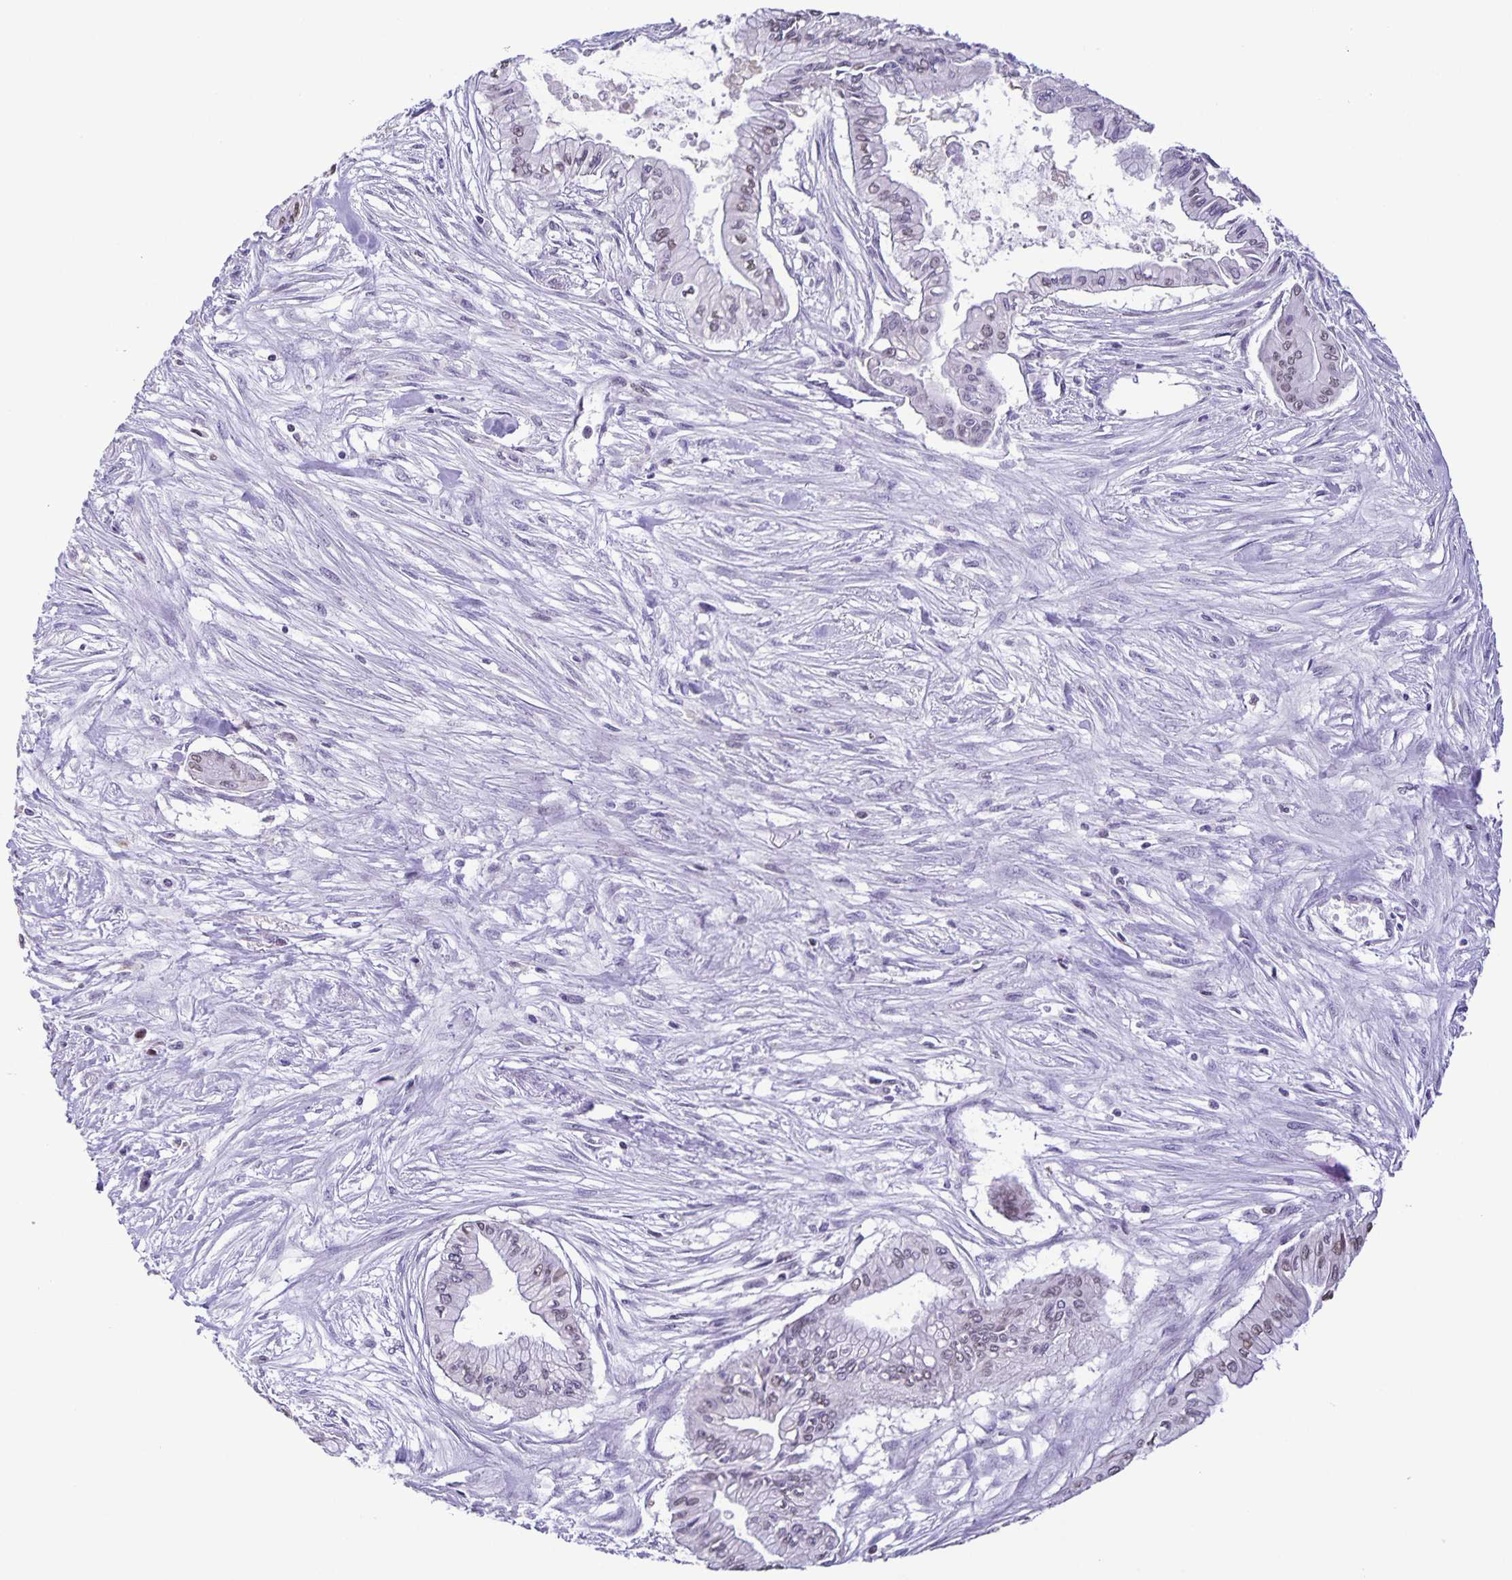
{"staining": {"intensity": "negative", "quantity": "none", "location": "none"}, "tissue": "pancreatic cancer", "cell_type": "Tumor cells", "image_type": "cancer", "snomed": [{"axis": "morphology", "description": "Adenocarcinoma, NOS"}, {"axis": "topography", "description": "Pancreas"}], "caption": "The micrograph reveals no significant staining in tumor cells of adenocarcinoma (pancreatic).", "gene": "ONECUT2", "patient": {"sex": "female", "age": 68}}